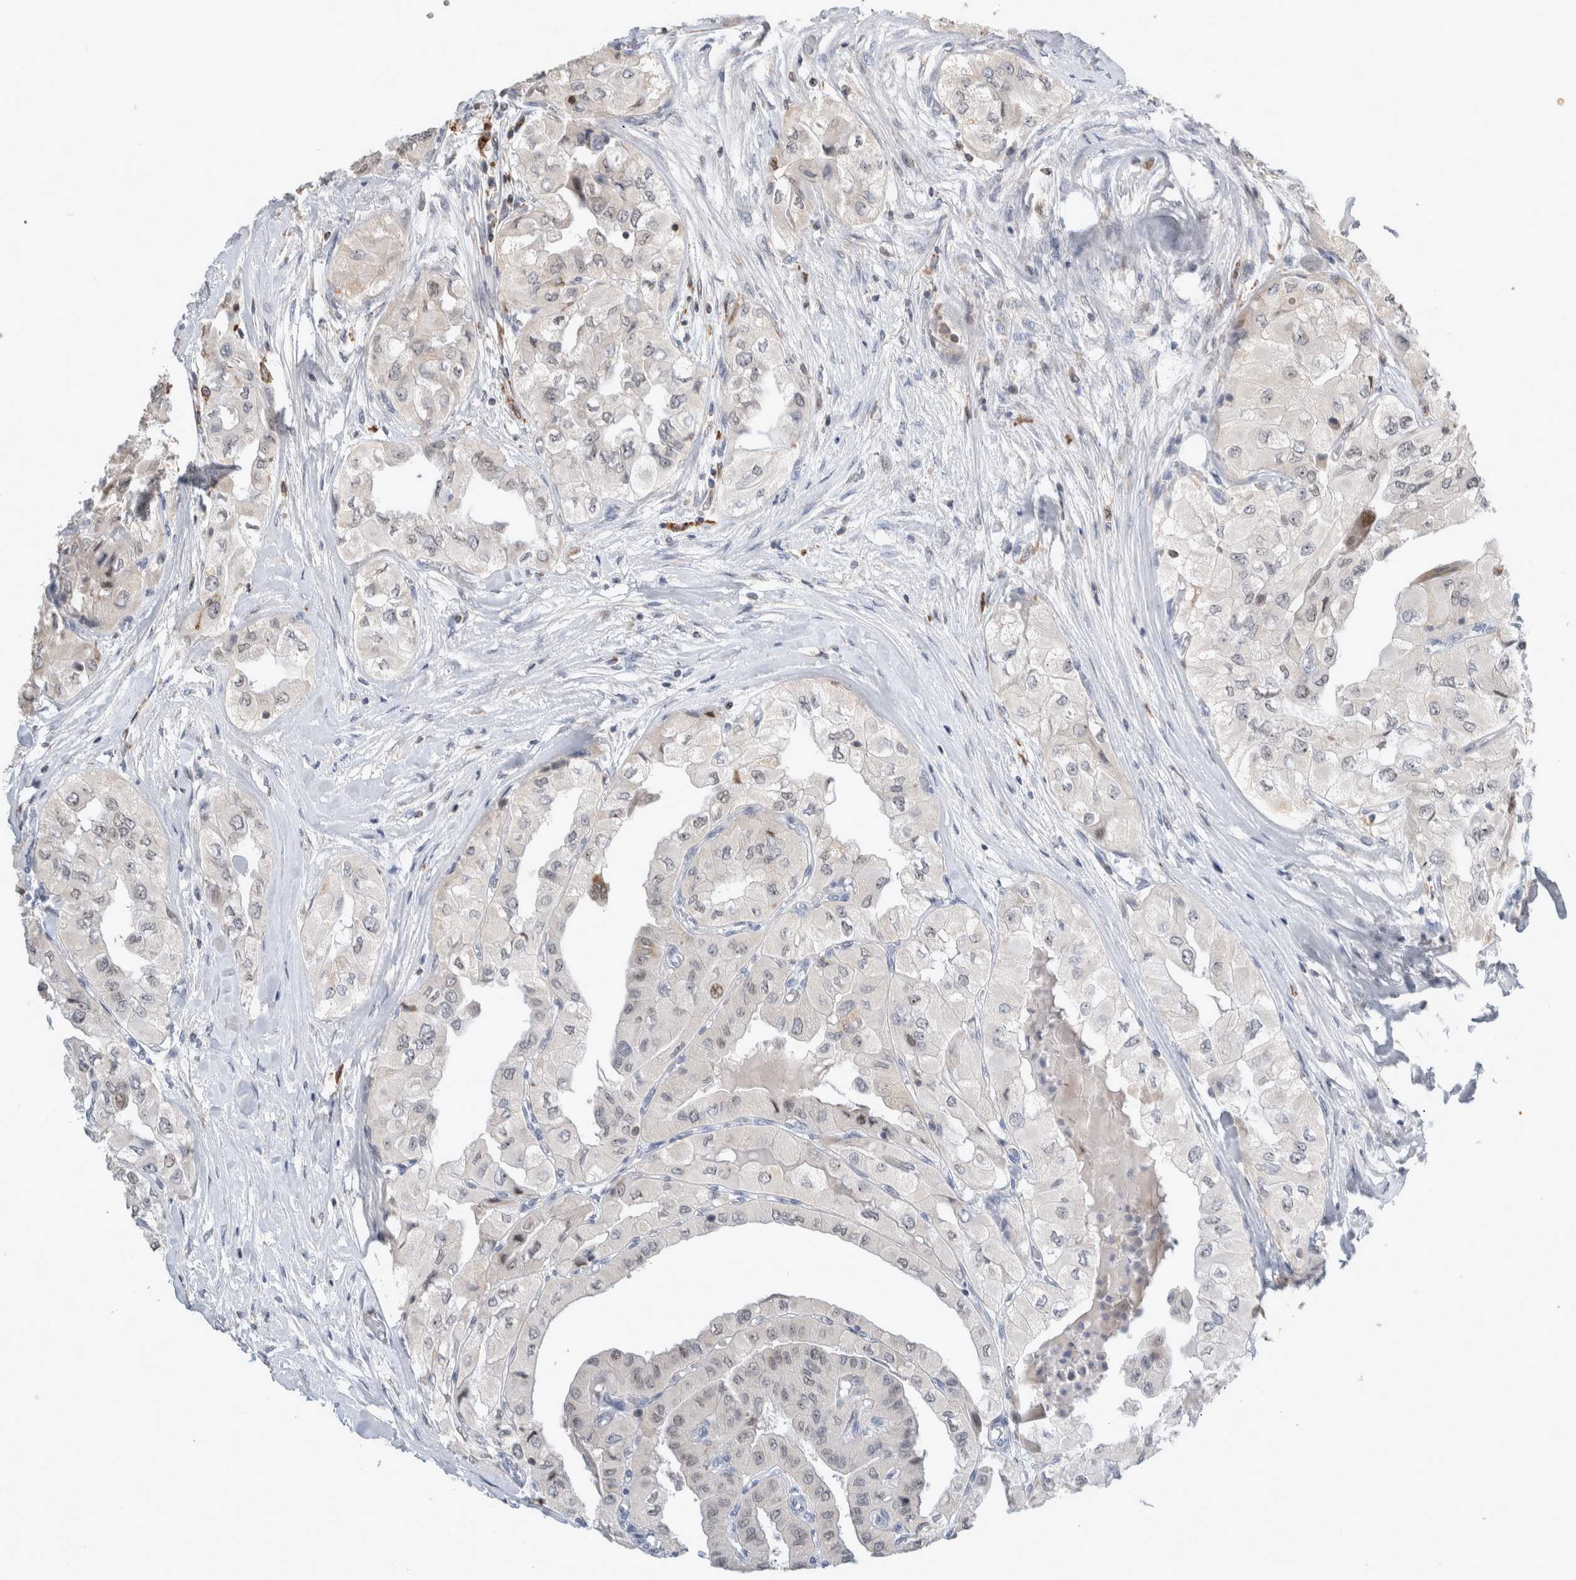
{"staining": {"intensity": "negative", "quantity": "none", "location": "none"}, "tissue": "thyroid cancer", "cell_type": "Tumor cells", "image_type": "cancer", "snomed": [{"axis": "morphology", "description": "Papillary adenocarcinoma, NOS"}, {"axis": "topography", "description": "Thyroid gland"}], "caption": "IHC of thyroid cancer reveals no expression in tumor cells.", "gene": "AGMAT", "patient": {"sex": "female", "age": 59}}